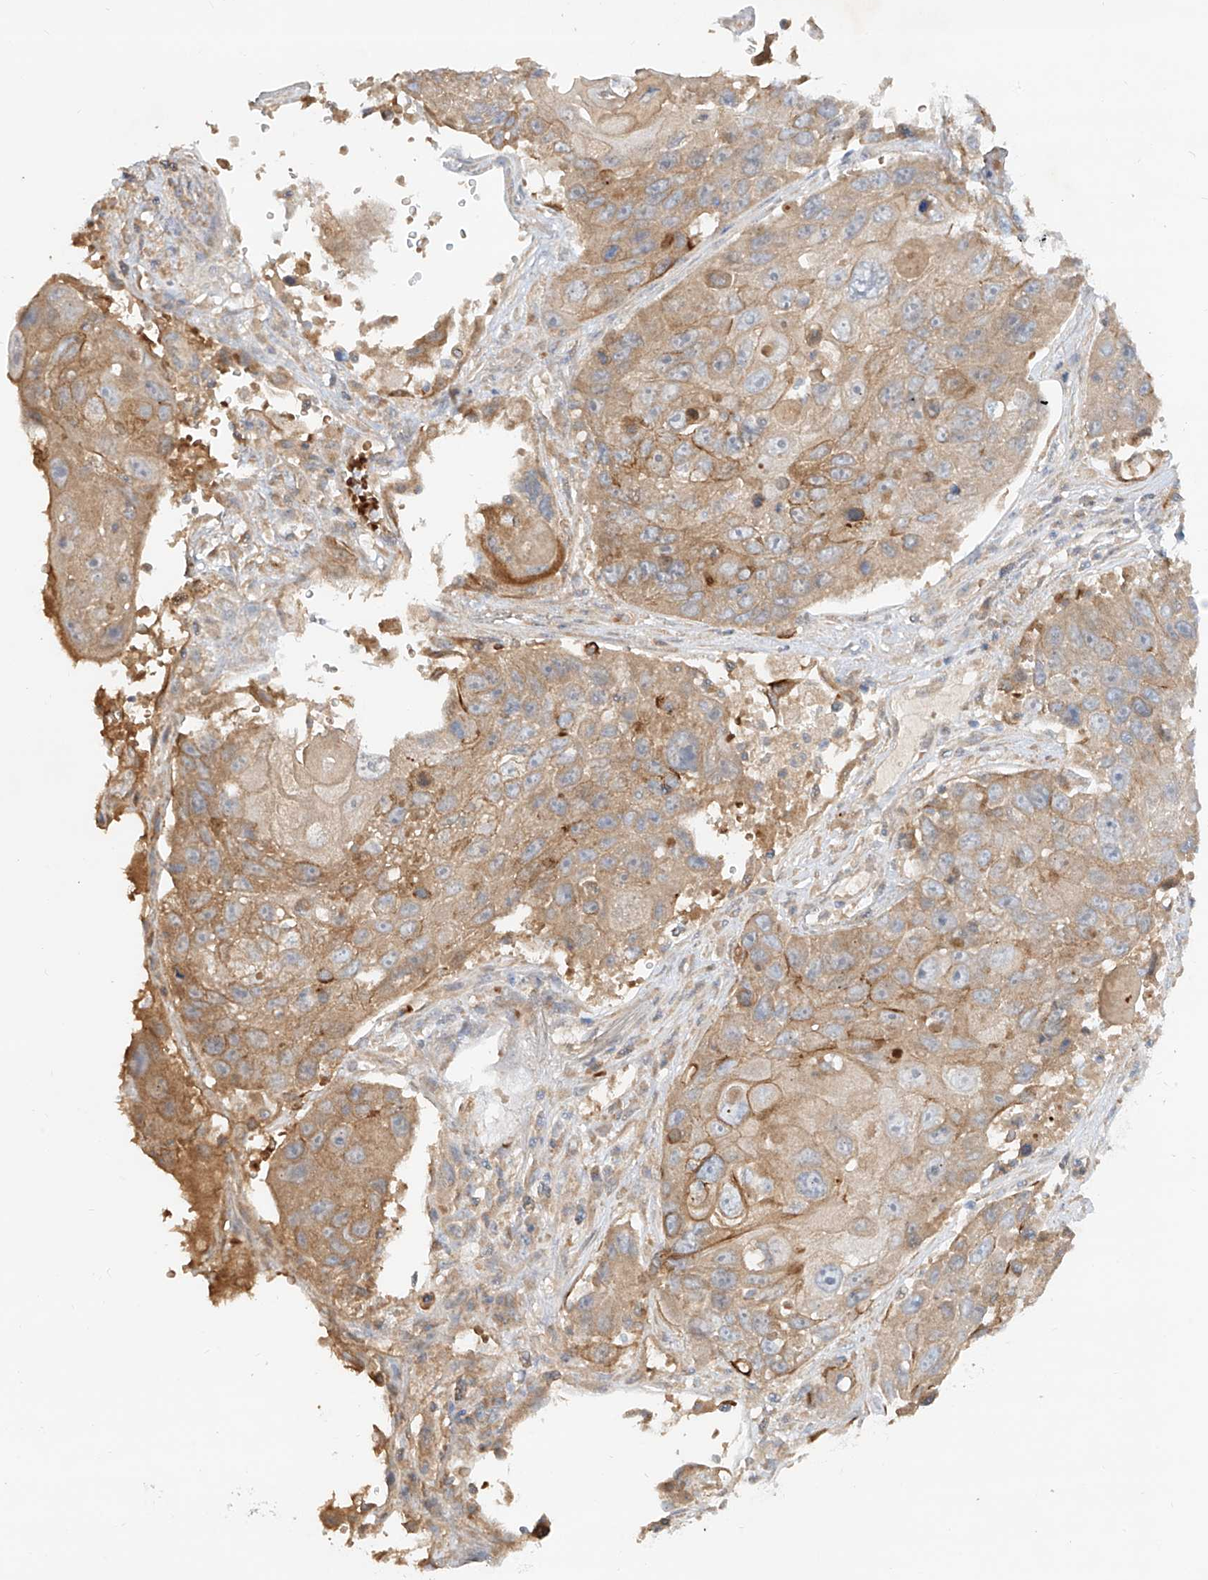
{"staining": {"intensity": "moderate", "quantity": "25%-75%", "location": "cytoplasmic/membranous"}, "tissue": "lung cancer", "cell_type": "Tumor cells", "image_type": "cancer", "snomed": [{"axis": "morphology", "description": "Squamous cell carcinoma, NOS"}, {"axis": "topography", "description": "Lung"}], "caption": "This image shows immunohistochemistry staining of human lung cancer (squamous cell carcinoma), with medium moderate cytoplasmic/membranous positivity in about 25%-75% of tumor cells.", "gene": "KPNA7", "patient": {"sex": "male", "age": 61}}